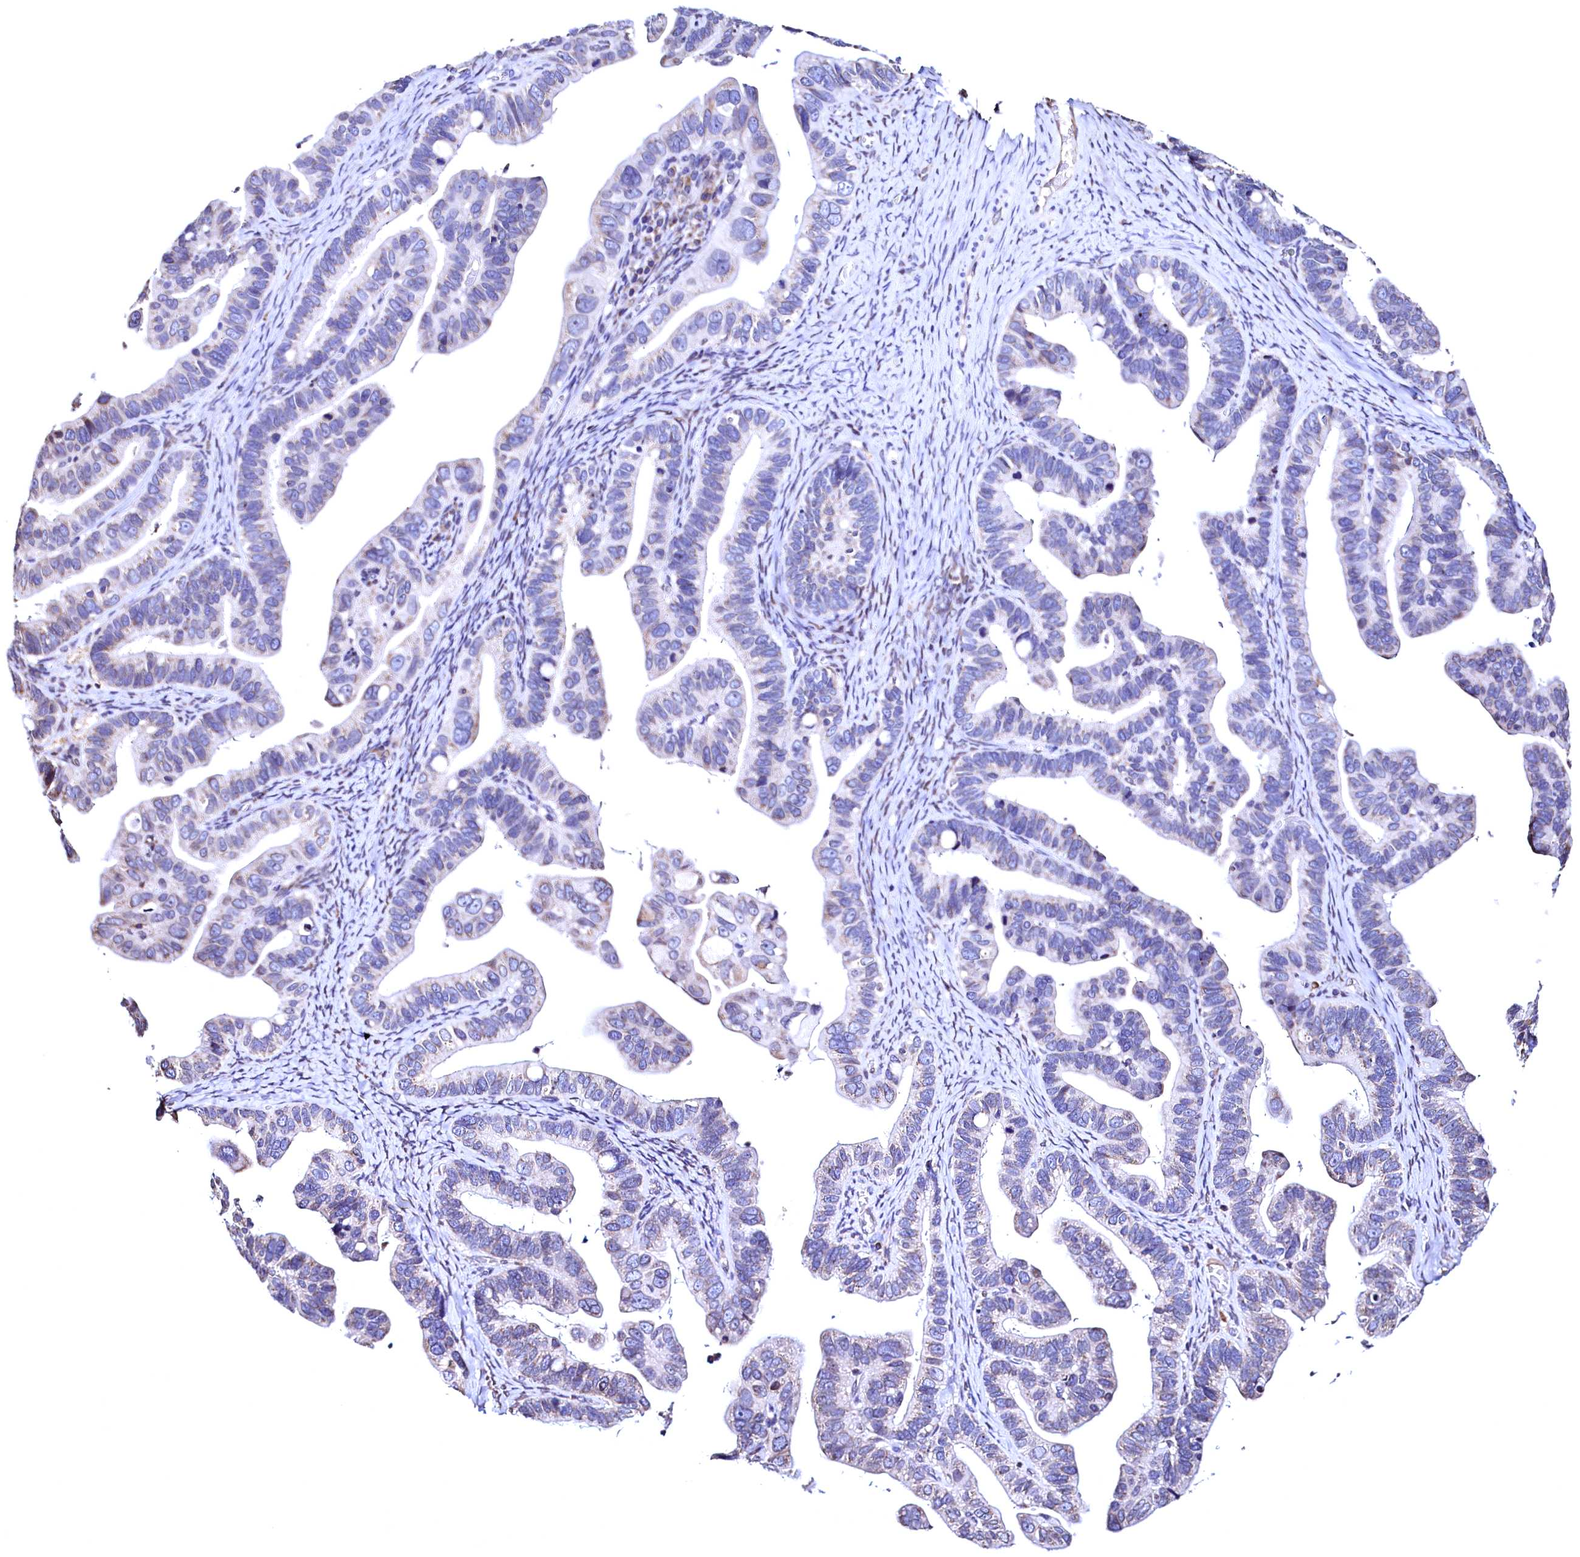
{"staining": {"intensity": "weak", "quantity": "<25%", "location": "cytoplasmic/membranous"}, "tissue": "ovarian cancer", "cell_type": "Tumor cells", "image_type": "cancer", "snomed": [{"axis": "morphology", "description": "Cystadenocarcinoma, serous, NOS"}, {"axis": "topography", "description": "Ovary"}], "caption": "An immunohistochemistry (IHC) histopathology image of serous cystadenocarcinoma (ovarian) is shown. There is no staining in tumor cells of serous cystadenocarcinoma (ovarian).", "gene": "HAND1", "patient": {"sex": "female", "age": 56}}